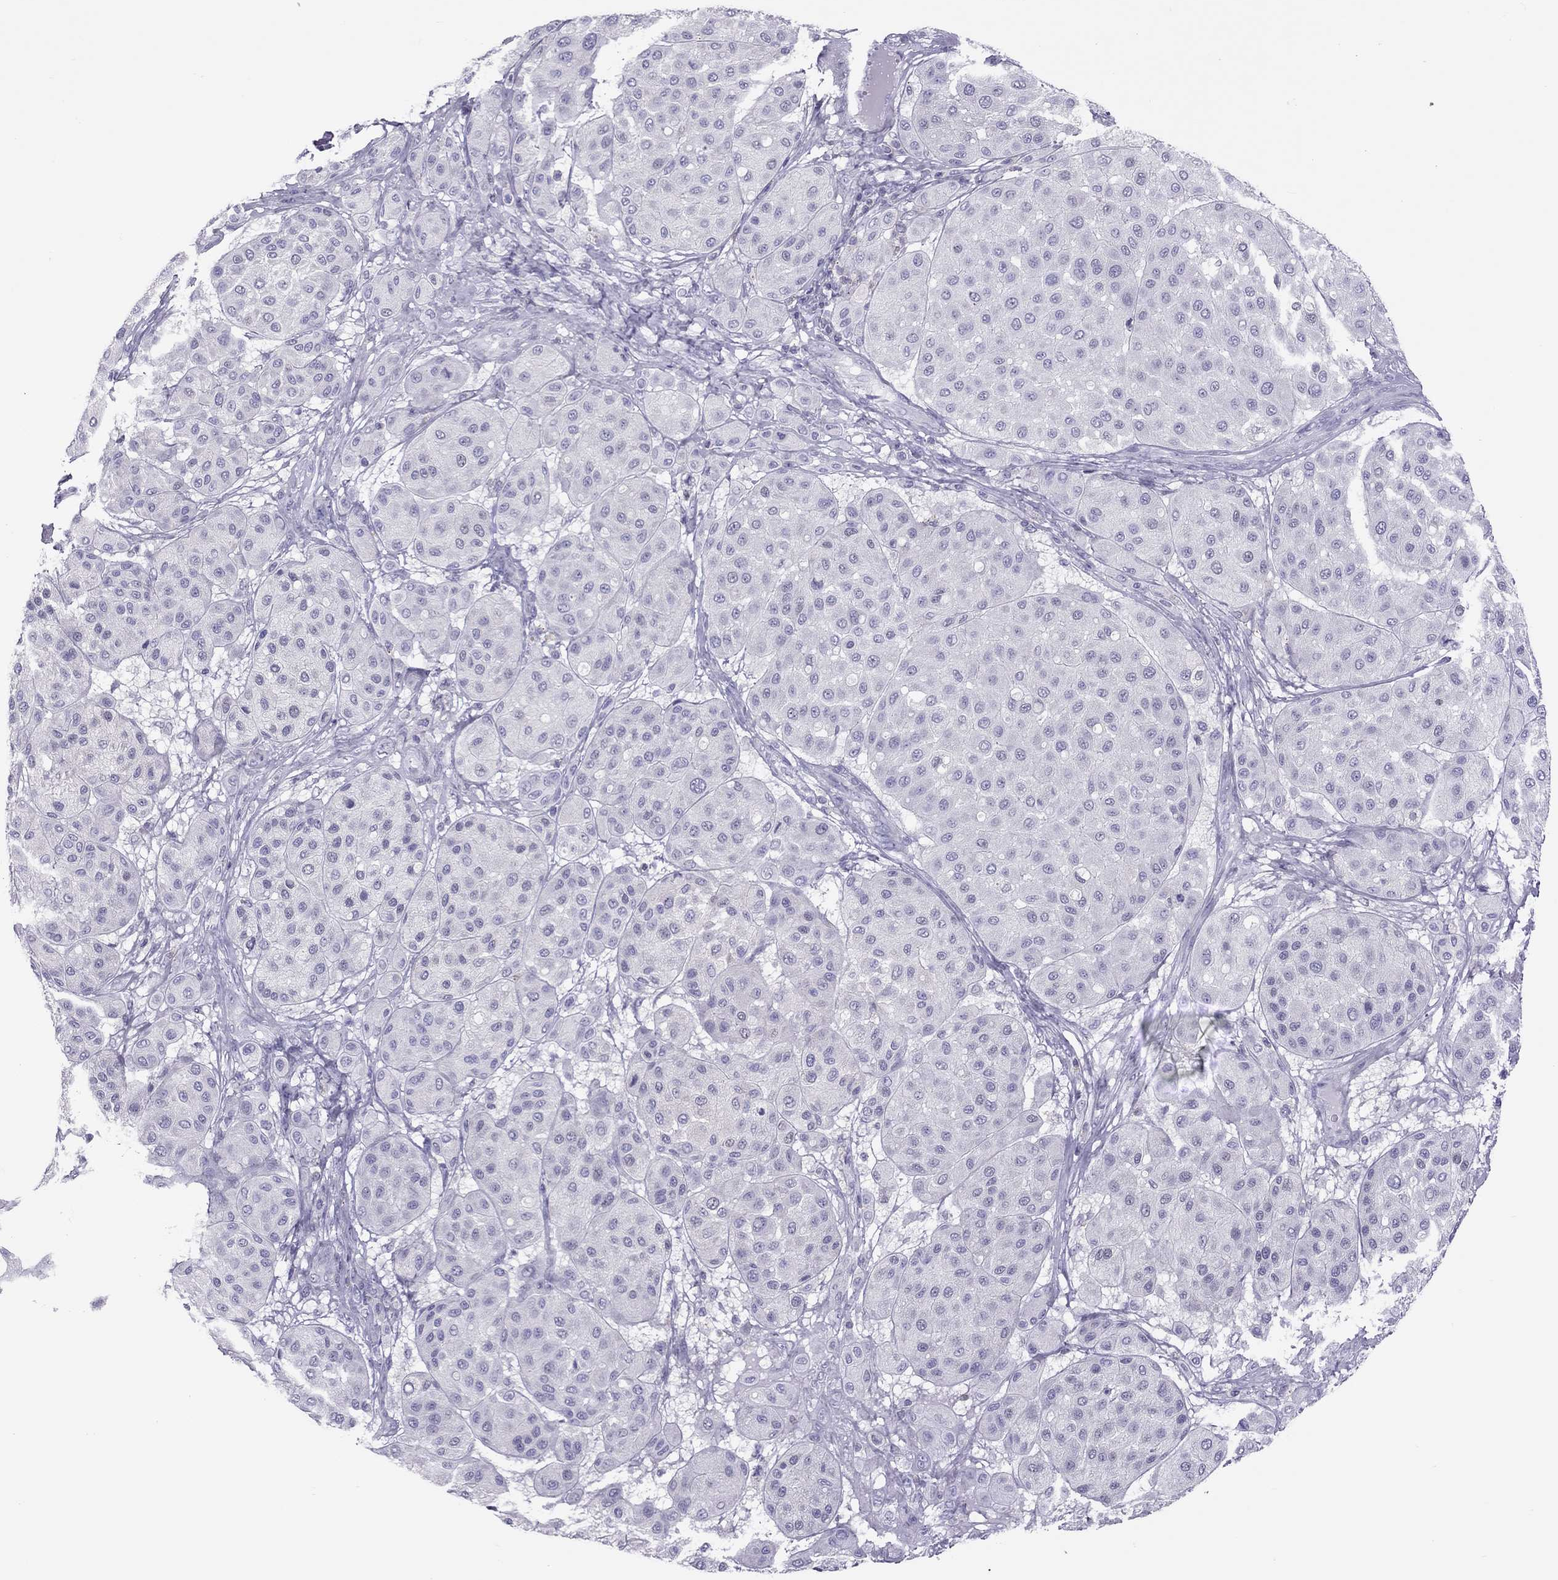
{"staining": {"intensity": "negative", "quantity": "none", "location": "none"}, "tissue": "melanoma", "cell_type": "Tumor cells", "image_type": "cancer", "snomed": [{"axis": "morphology", "description": "Malignant melanoma, Metastatic site"}, {"axis": "topography", "description": "Smooth muscle"}], "caption": "The photomicrograph shows no staining of tumor cells in malignant melanoma (metastatic site). (DAB IHC with hematoxylin counter stain).", "gene": "STAG3", "patient": {"sex": "male", "age": 41}}